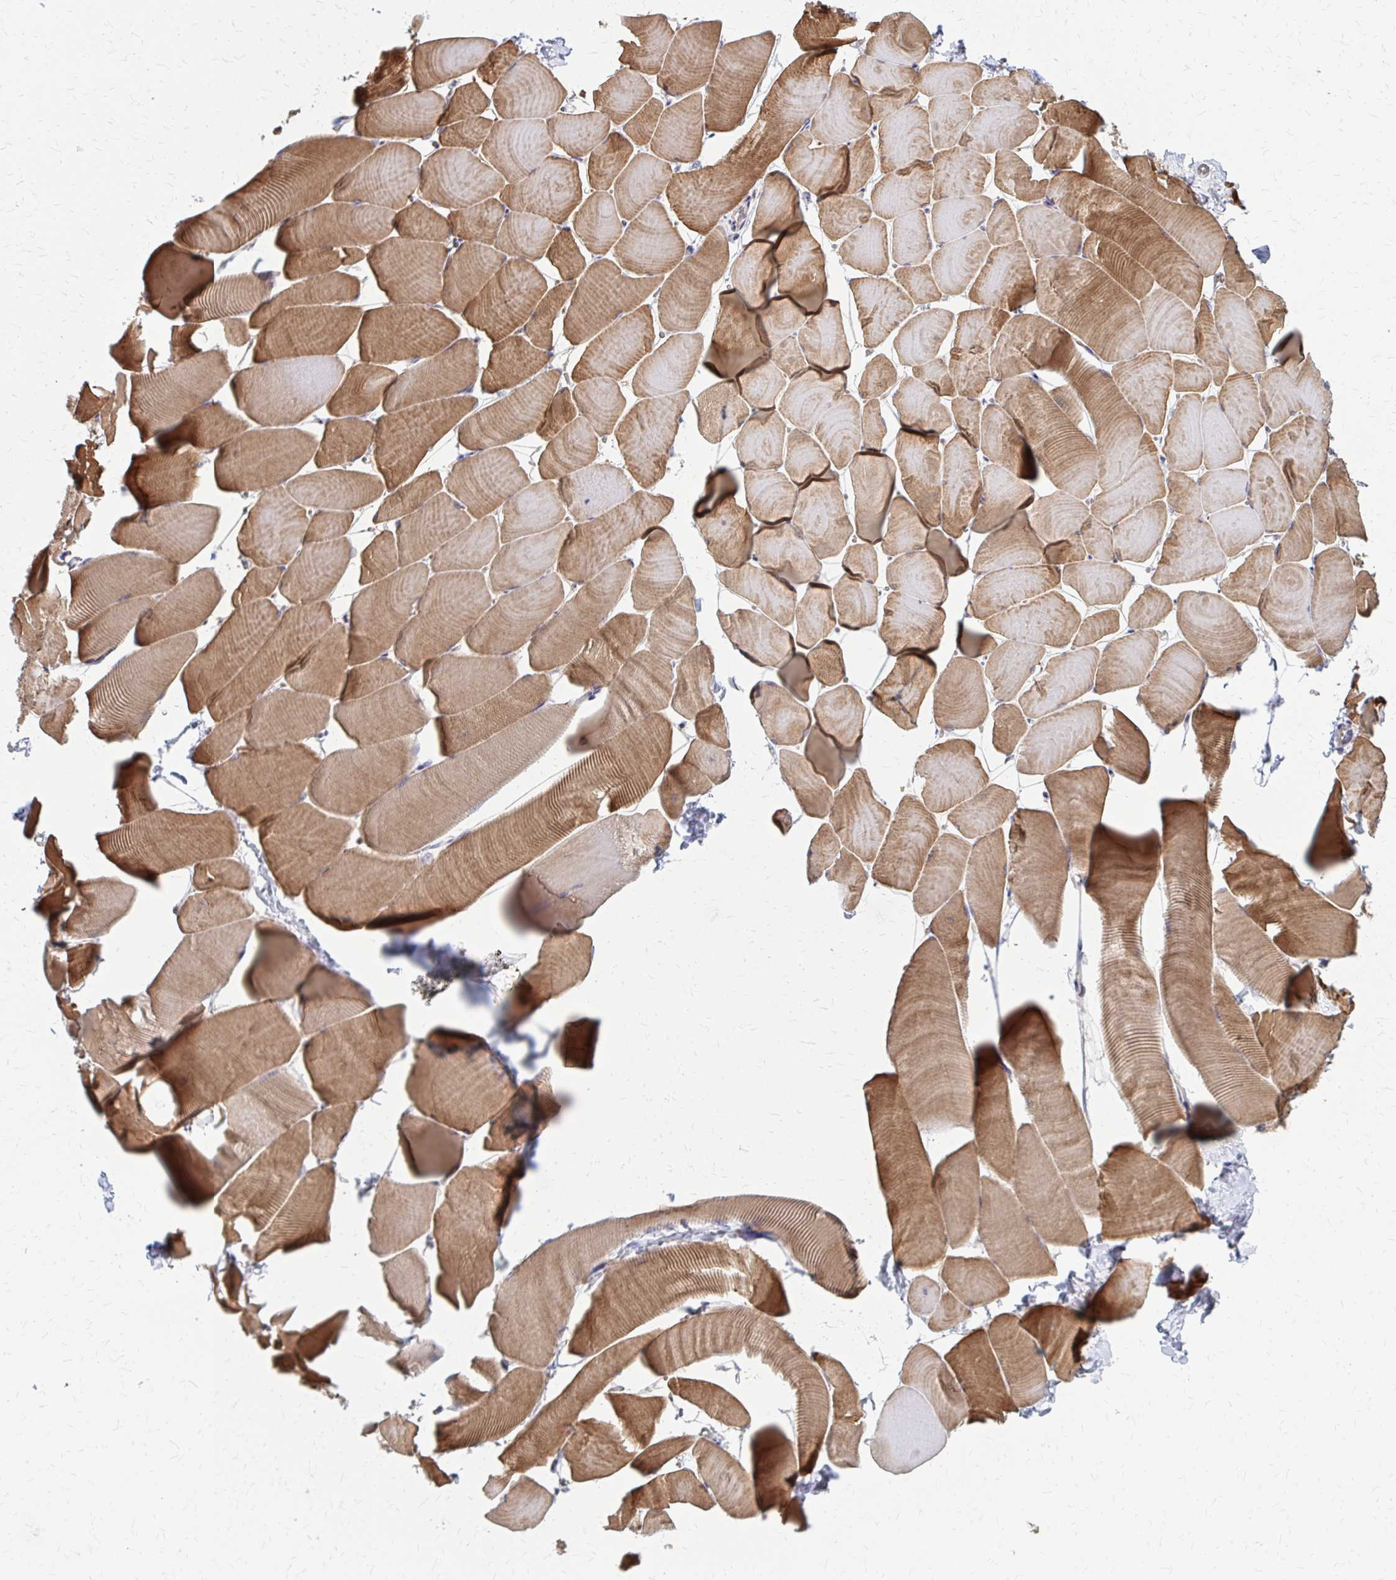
{"staining": {"intensity": "moderate", "quantity": "25%-75%", "location": "cytoplasmic/membranous"}, "tissue": "skeletal muscle", "cell_type": "Myocytes", "image_type": "normal", "snomed": [{"axis": "morphology", "description": "Normal tissue, NOS"}, {"axis": "topography", "description": "Skeletal muscle"}], "caption": "This histopathology image shows IHC staining of unremarkable skeletal muscle, with medium moderate cytoplasmic/membranous expression in about 25%-75% of myocytes.", "gene": "IFI44L", "patient": {"sex": "male", "age": 25}}